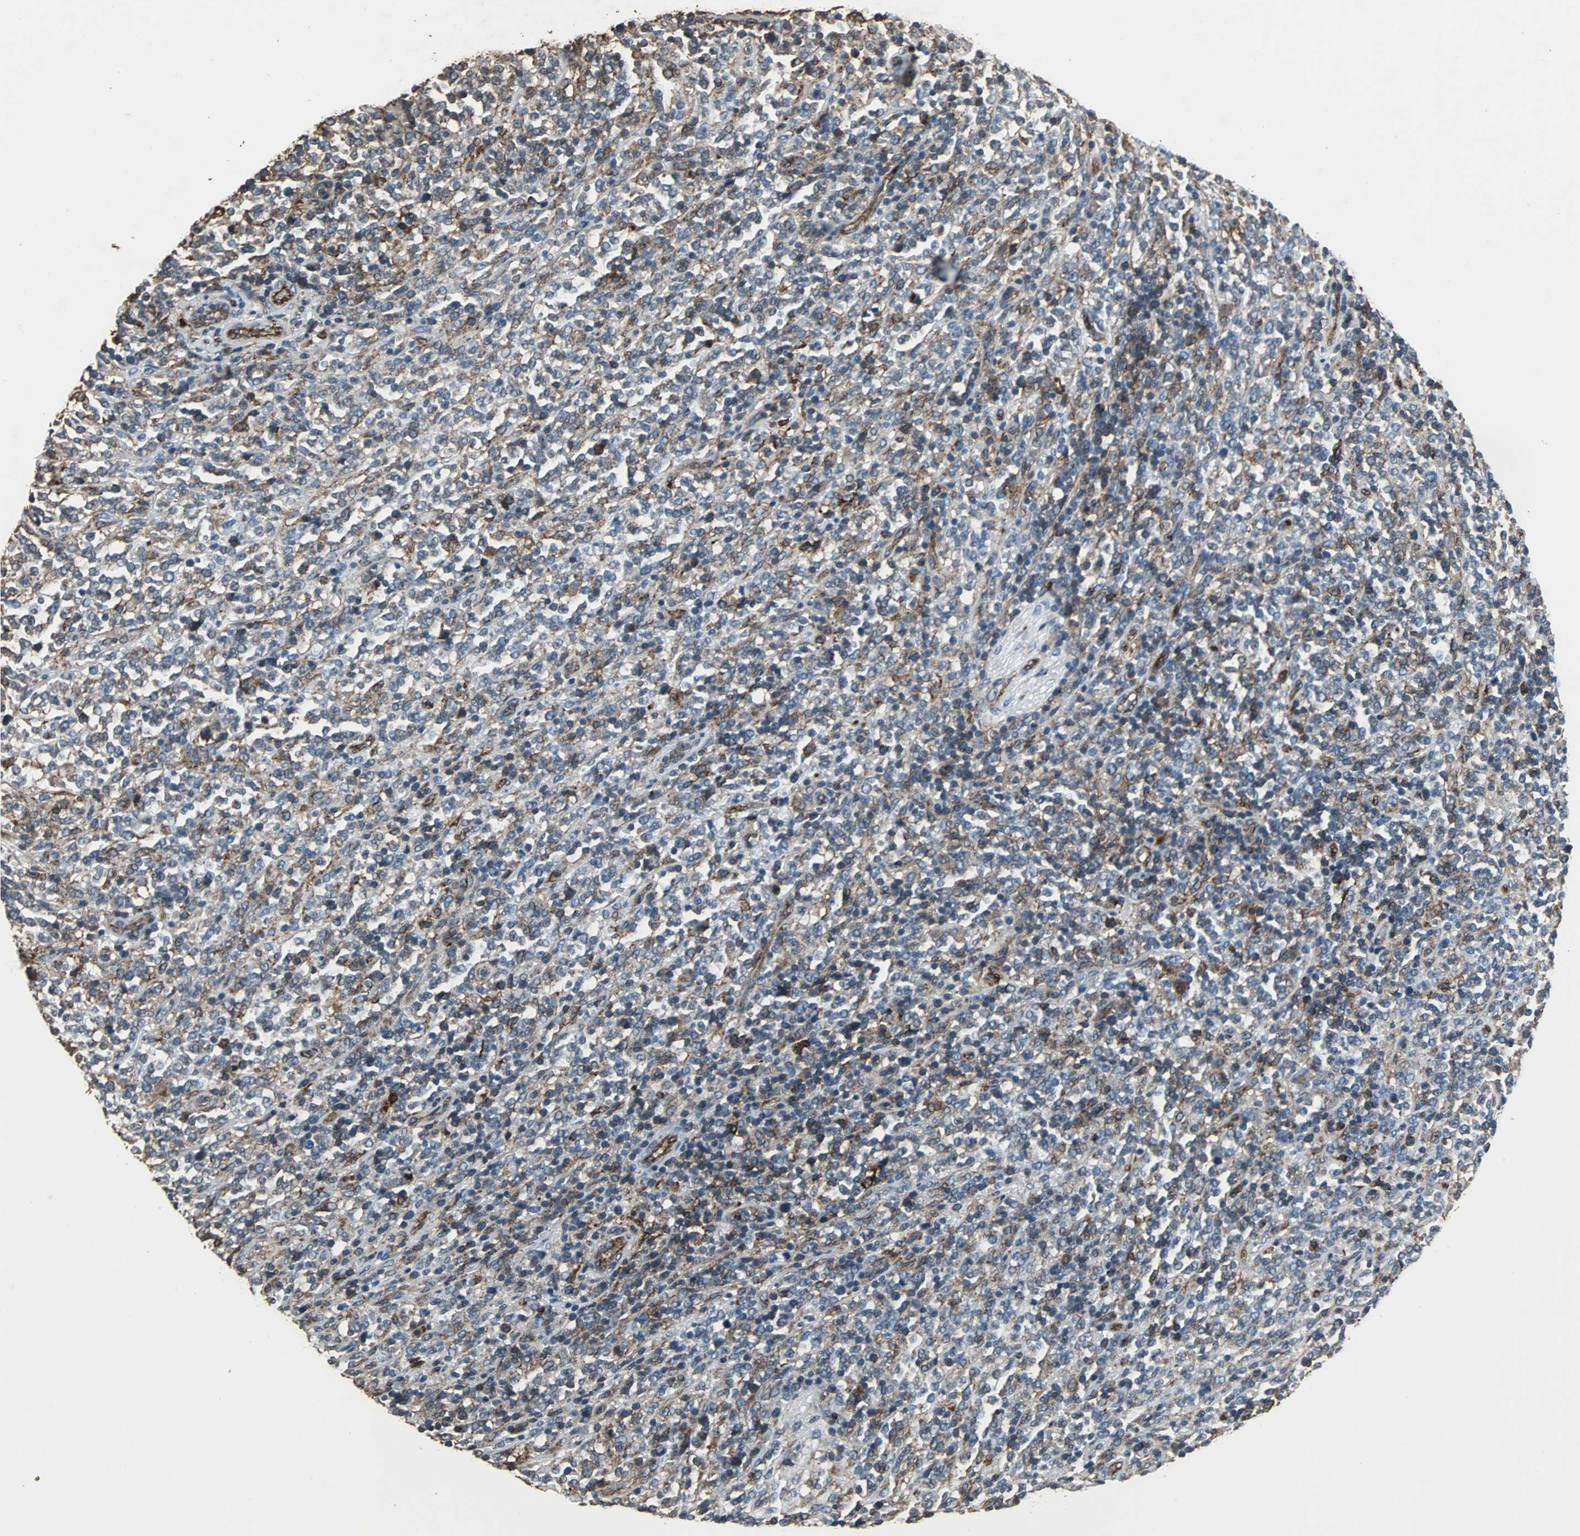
{"staining": {"intensity": "weak", "quantity": "25%-75%", "location": "cytoplasmic/membranous"}, "tissue": "lymphoma", "cell_type": "Tumor cells", "image_type": "cancer", "snomed": [{"axis": "morphology", "description": "Malignant lymphoma, non-Hodgkin's type, High grade"}, {"axis": "topography", "description": "Soft tissue"}], "caption": "Immunohistochemistry staining of malignant lymphoma, non-Hodgkin's type (high-grade), which displays low levels of weak cytoplasmic/membranous staining in approximately 25%-75% of tumor cells indicating weak cytoplasmic/membranous protein expression. The staining was performed using DAB (3,3'-diaminobenzidine) (brown) for protein detection and nuclei were counterstained in hematoxylin (blue).", "gene": "F11R", "patient": {"sex": "male", "age": 18}}